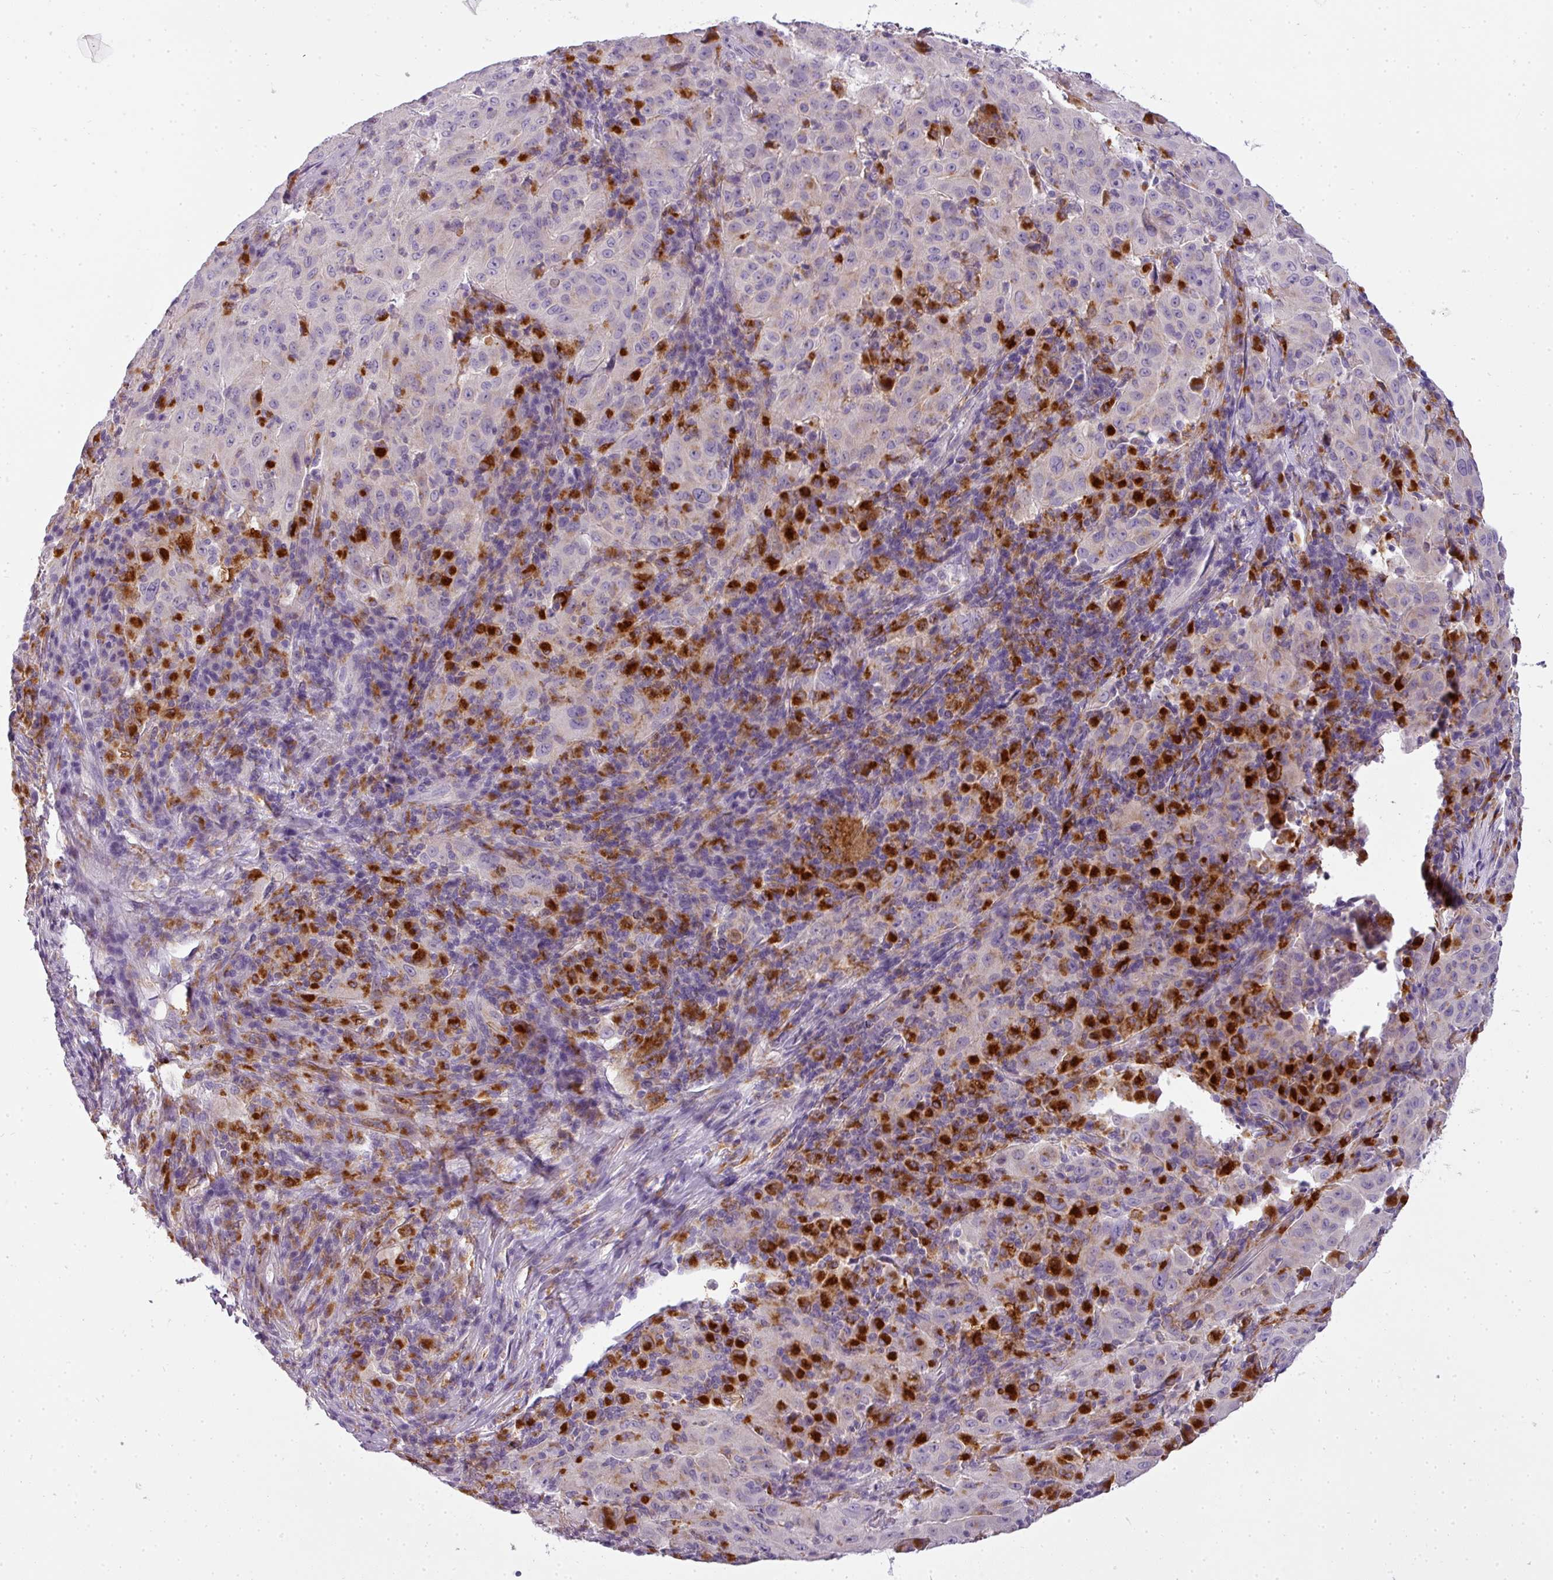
{"staining": {"intensity": "negative", "quantity": "none", "location": "none"}, "tissue": "pancreatic cancer", "cell_type": "Tumor cells", "image_type": "cancer", "snomed": [{"axis": "morphology", "description": "Adenocarcinoma, NOS"}, {"axis": "topography", "description": "Pancreas"}], "caption": "Pancreatic adenocarcinoma was stained to show a protein in brown. There is no significant expression in tumor cells.", "gene": "ATP6V1D", "patient": {"sex": "male", "age": 63}}